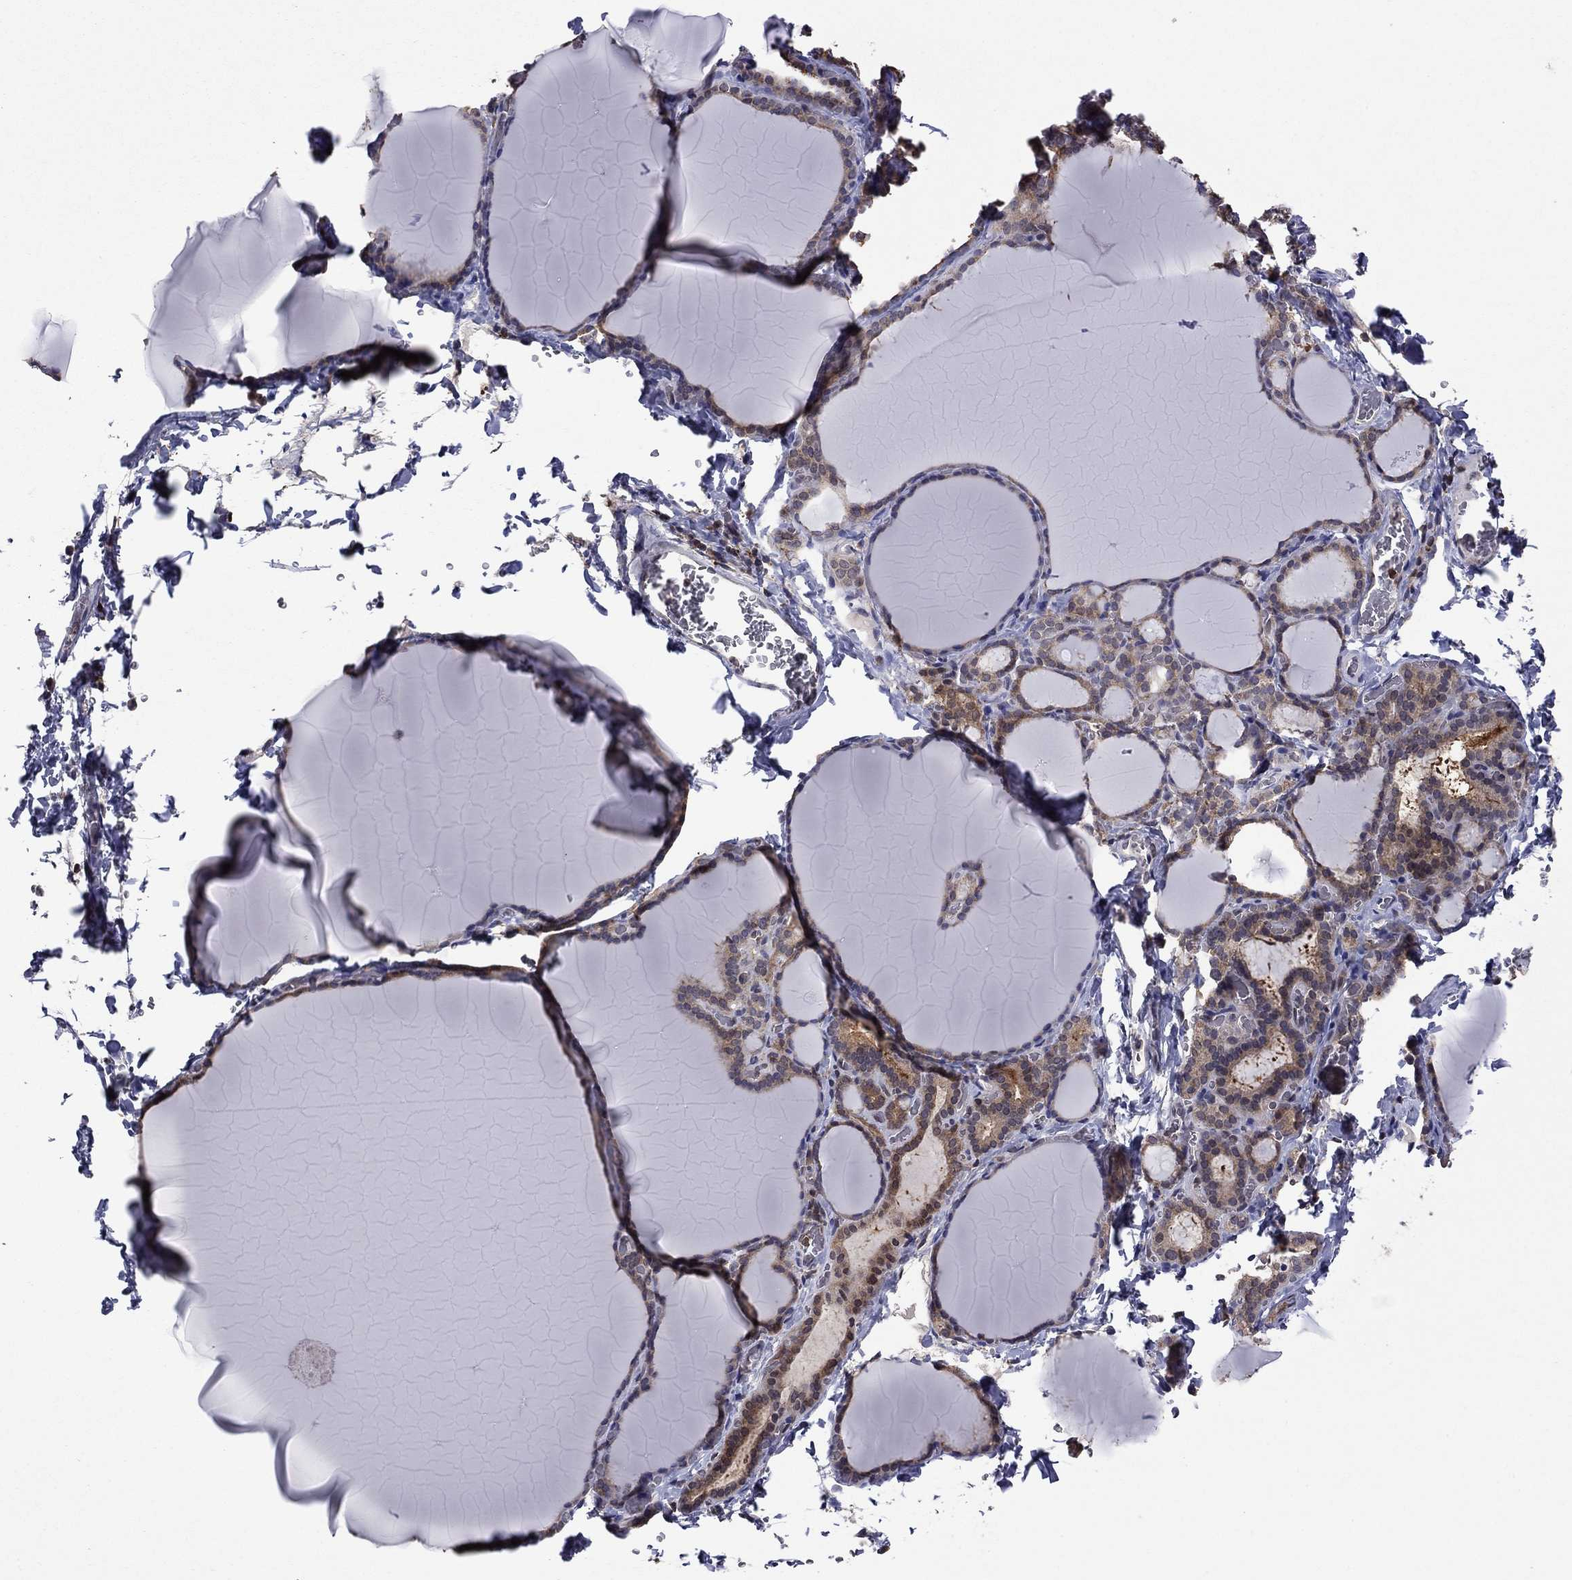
{"staining": {"intensity": "moderate", "quantity": "<25%", "location": "cytoplasmic/membranous"}, "tissue": "thyroid gland", "cell_type": "Glandular cells", "image_type": "normal", "snomed": [{"axis": "morphology", "description": "Normal tissue, NOS"}, {"axis": "morphology", "description": "Hyperplasia, NOS"}, {"axis": "topography", "description": "Thyroid gland"}], "caption": "The histopathology image exhibits a brown stain indicating the presence of a protein in the cytoplasmic/membranous of glandular cells in thyroid gland. The protein of interest is shown in brown color, while the nuclei are stained blue.", "gene": "APPBP2", "patient": {"sex": "female", "age": 27}}